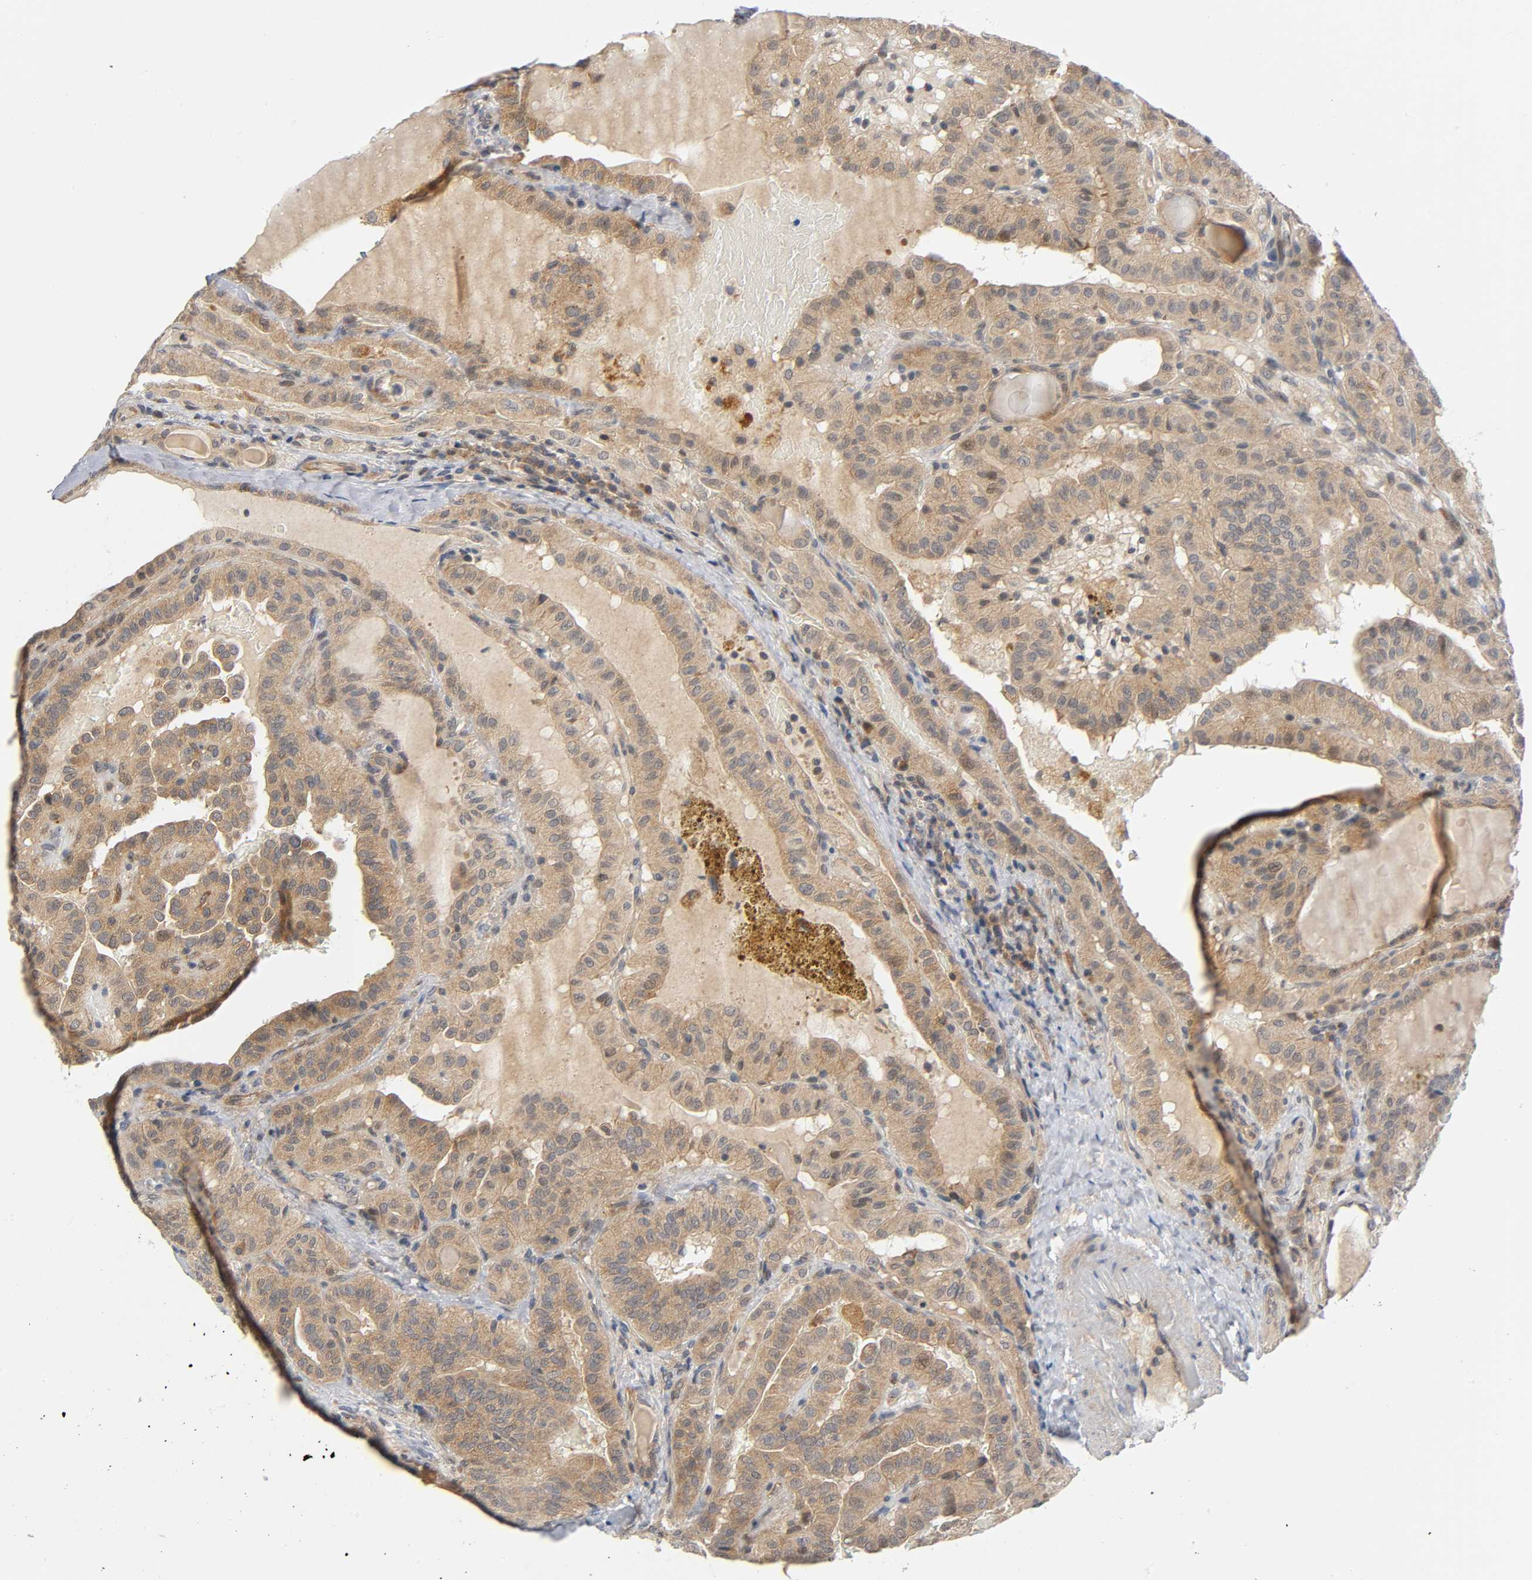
{"staining": {"intensity": "moderate", "quantity": ">75%", "location": "cytoplasmic/membranous"}, "tissue": "thyroid cancer", "cell_type": "Tumor cells", "image_type": "cancer", "snomed": [{"axis": "morphology", "description": "Papillary adenocarcinoma, NOS"}, {"axis": "topography", "description": "Thyroid gland"}], "caption": "IHC (DAB) staining of thyroid cancer exhibits moderate cytoplasmic/membranous protein positivity in about >75% of tumor cells.", "gene": "MAPK8", "patient": {"sex": "male", "age": 77}}